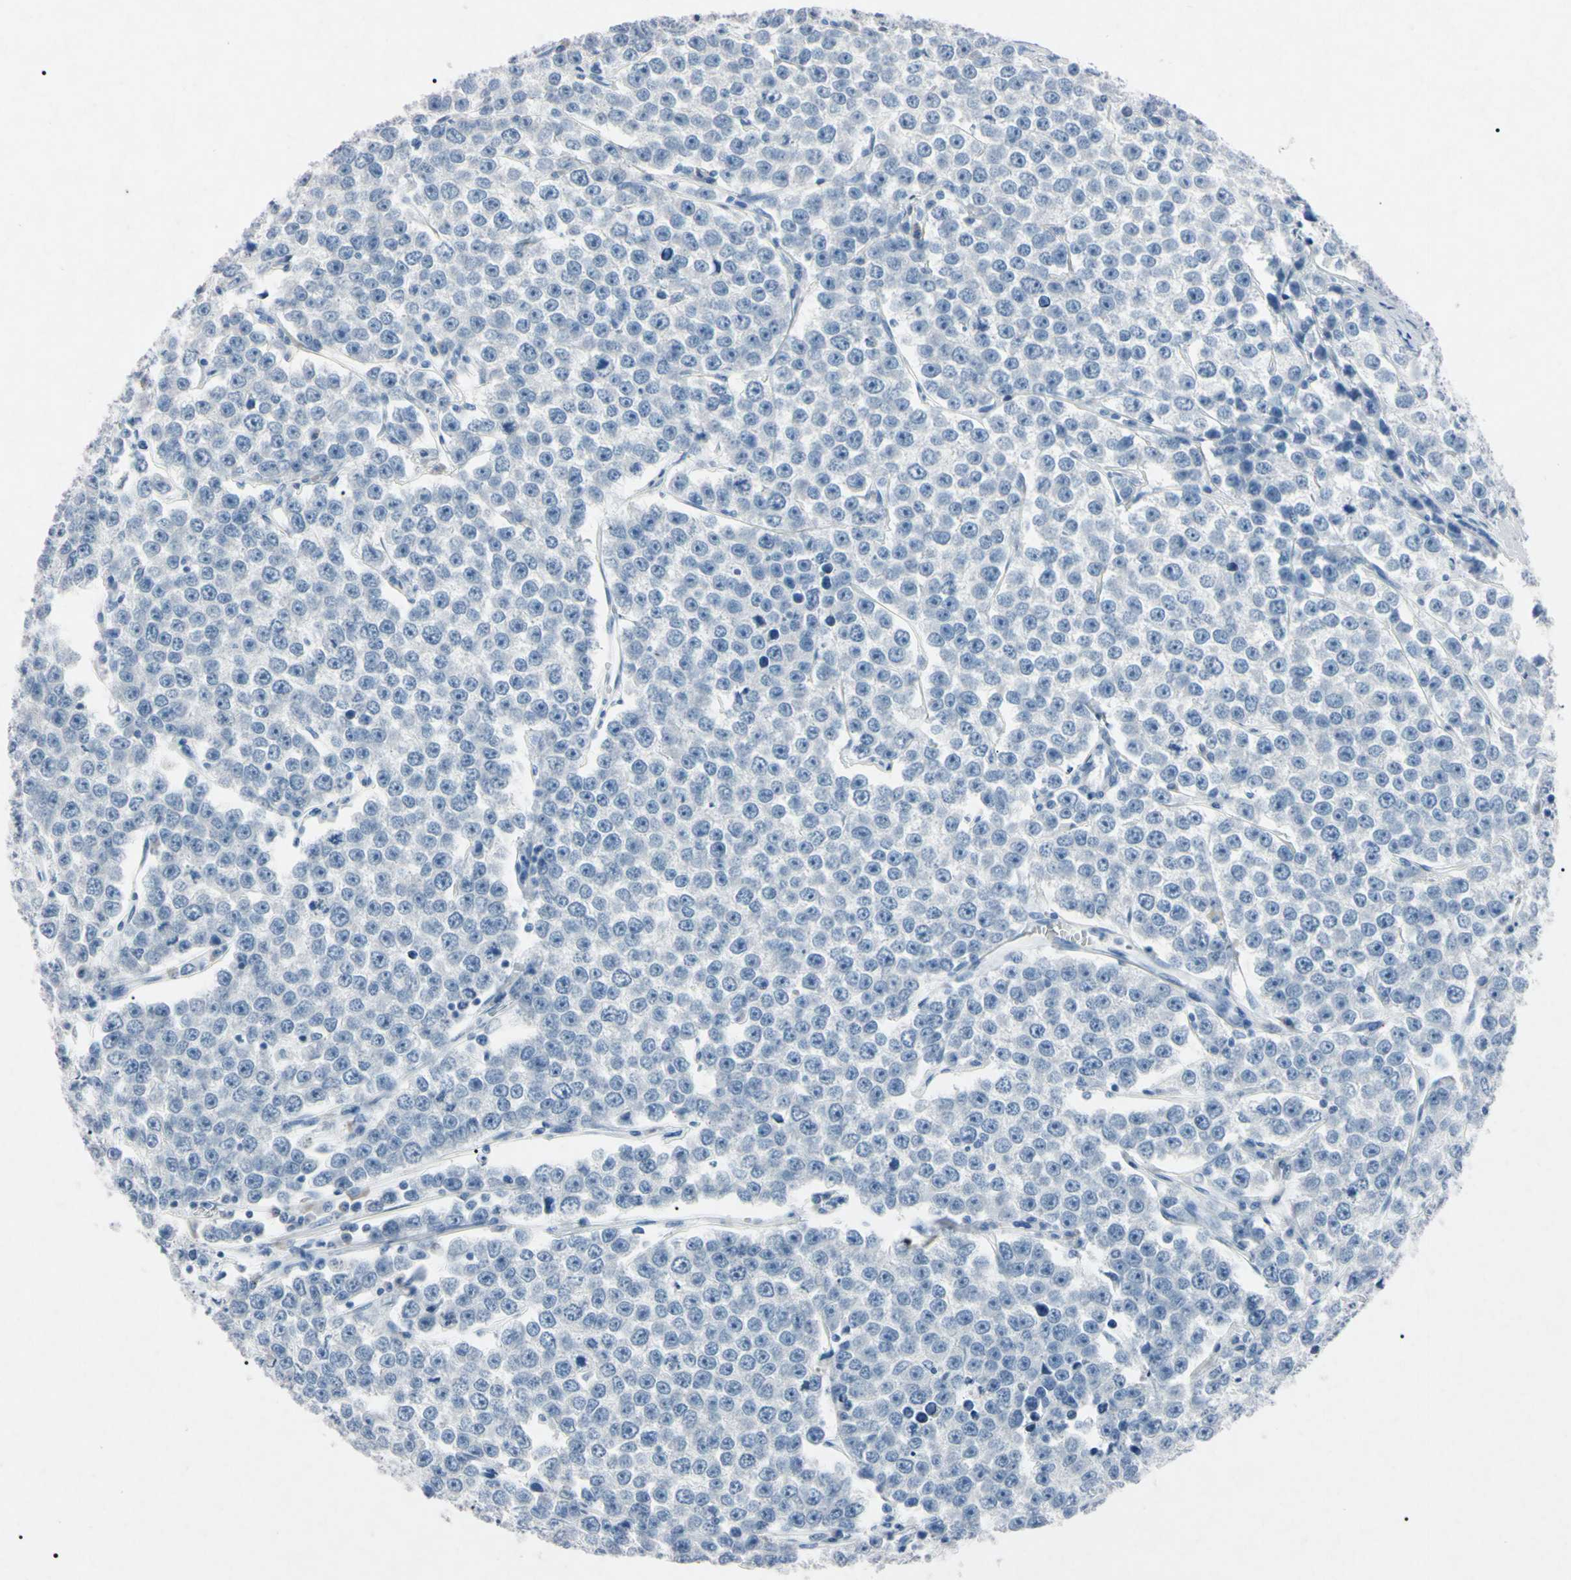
{"staining": {"intensity": "negative", "quantity": "none", "location": "none"}, "tissue": "testis cancer", "cell_type": "Tumor cells", "image_type": "cancer", "snomed": [{"axis": "morphology", "description": "Seminoma, NOS"}, {"axis": "morphology", "description": "Carcinoma, Embryonal, NOS"}, {"axis": "topography", "description": "Testis"}], "caption": "Testis cancer (embryonal carcinoma) was stained to show a protein in brown. There is no significant positivity in tumor cells. (DAB (3,3'-diaminobenzidine) immunohistochemistry with hematoxylin counter stain).", "gene": "ELN", "patient": {"sex": "male", "age": 52}}